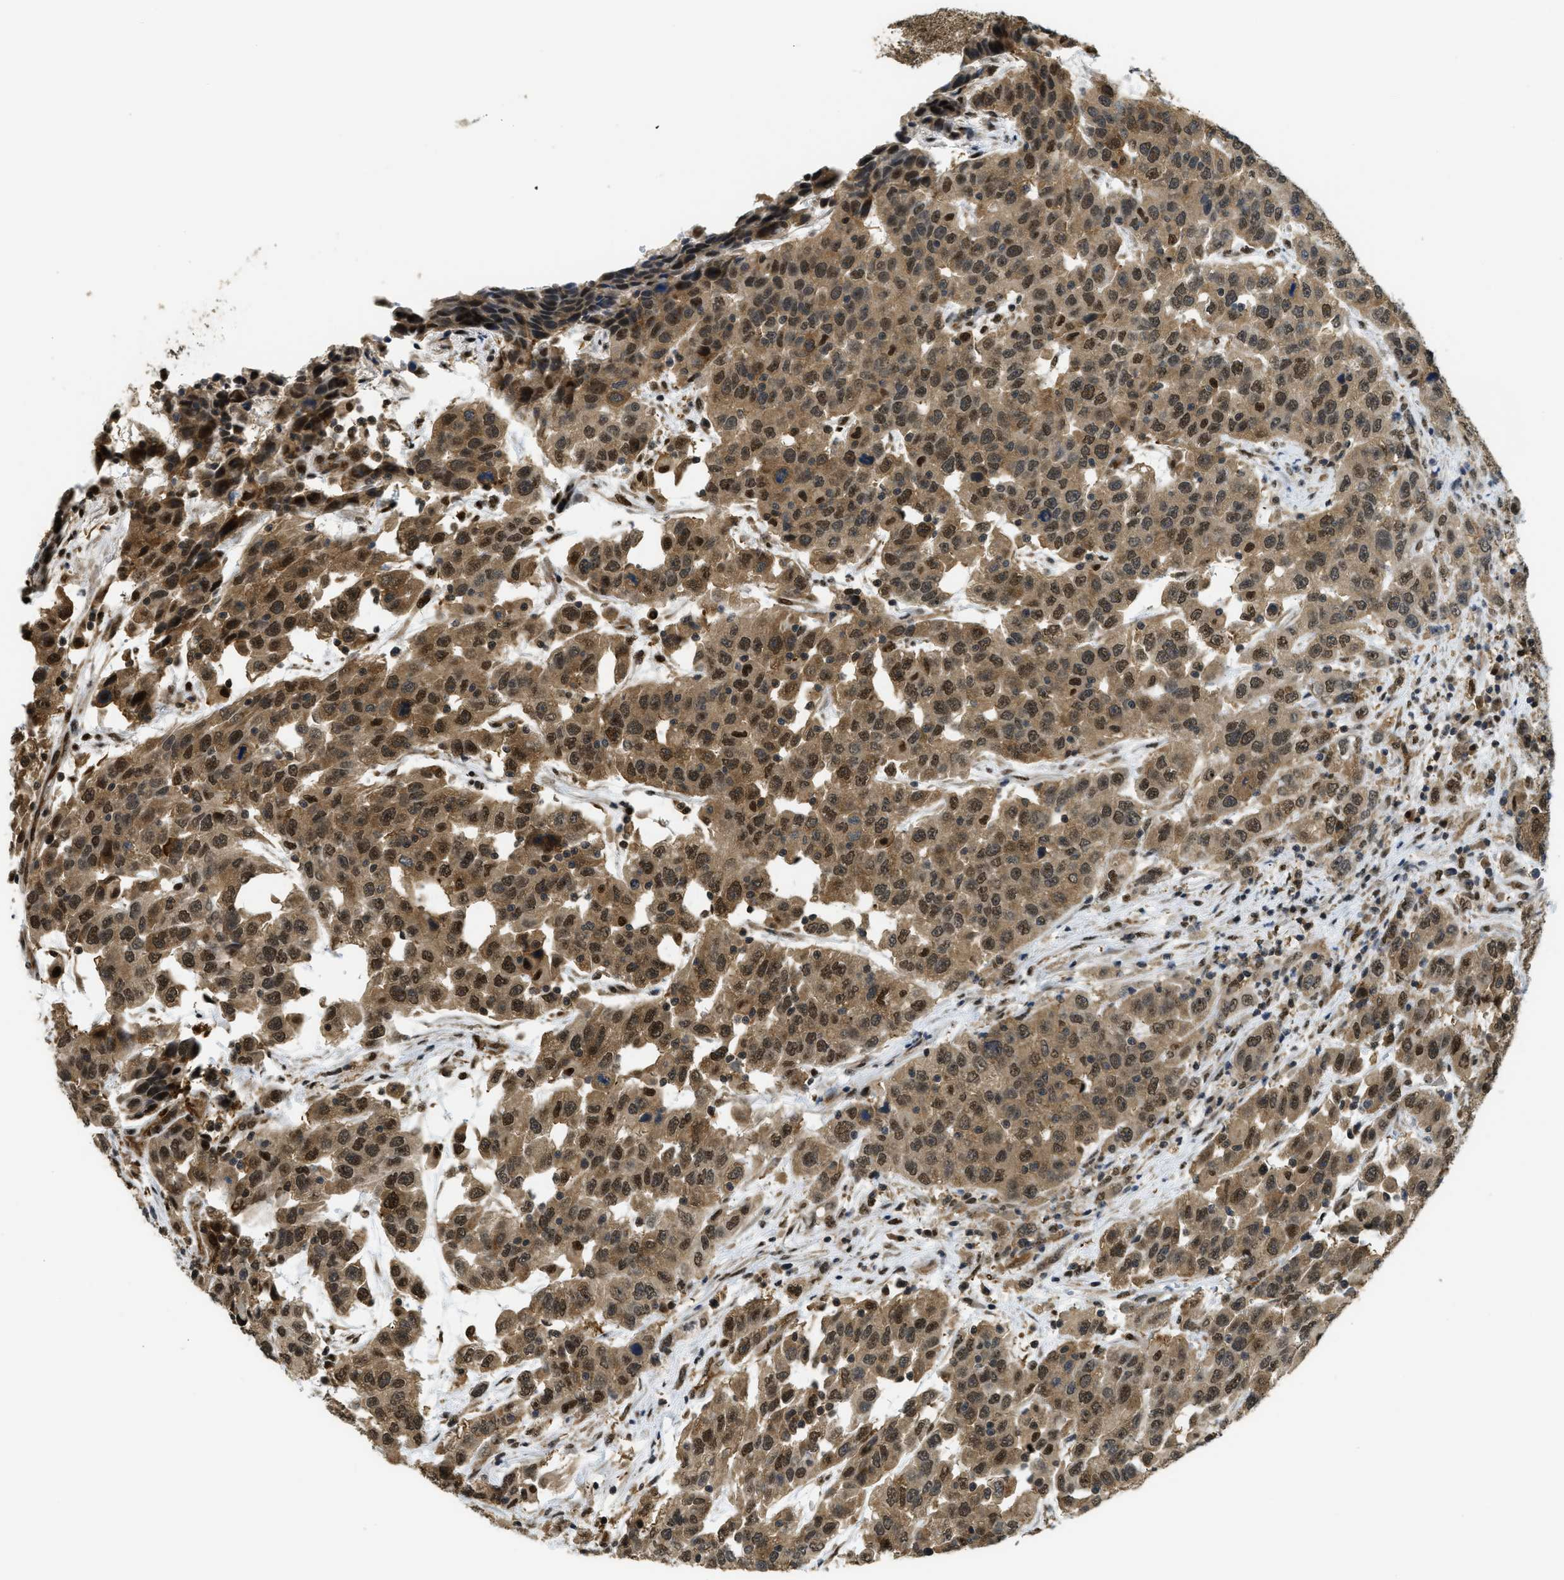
{"staining": {"intensity": "moderate", "quantity": ">75%", "location": "cytoplasmic/membranous,nuclear"}, "tissue": "urothelial cancer", "cell_type": "Tumor cells", "image_type": "cancer", "snomed": [{"axis": "morphology", "description": "Urothelial carcinoma, High grade"}, {"axis": "topography", "description": "Urinary bladder"}], "caption": "Protein analysis of urothelial cancer tissue reveals moderate cytoplasmic/membranous and nuclear staining in about >75% of tumor cells.", "gene": "PSMC5", "patient": {"sex": "female", "age": 80}}